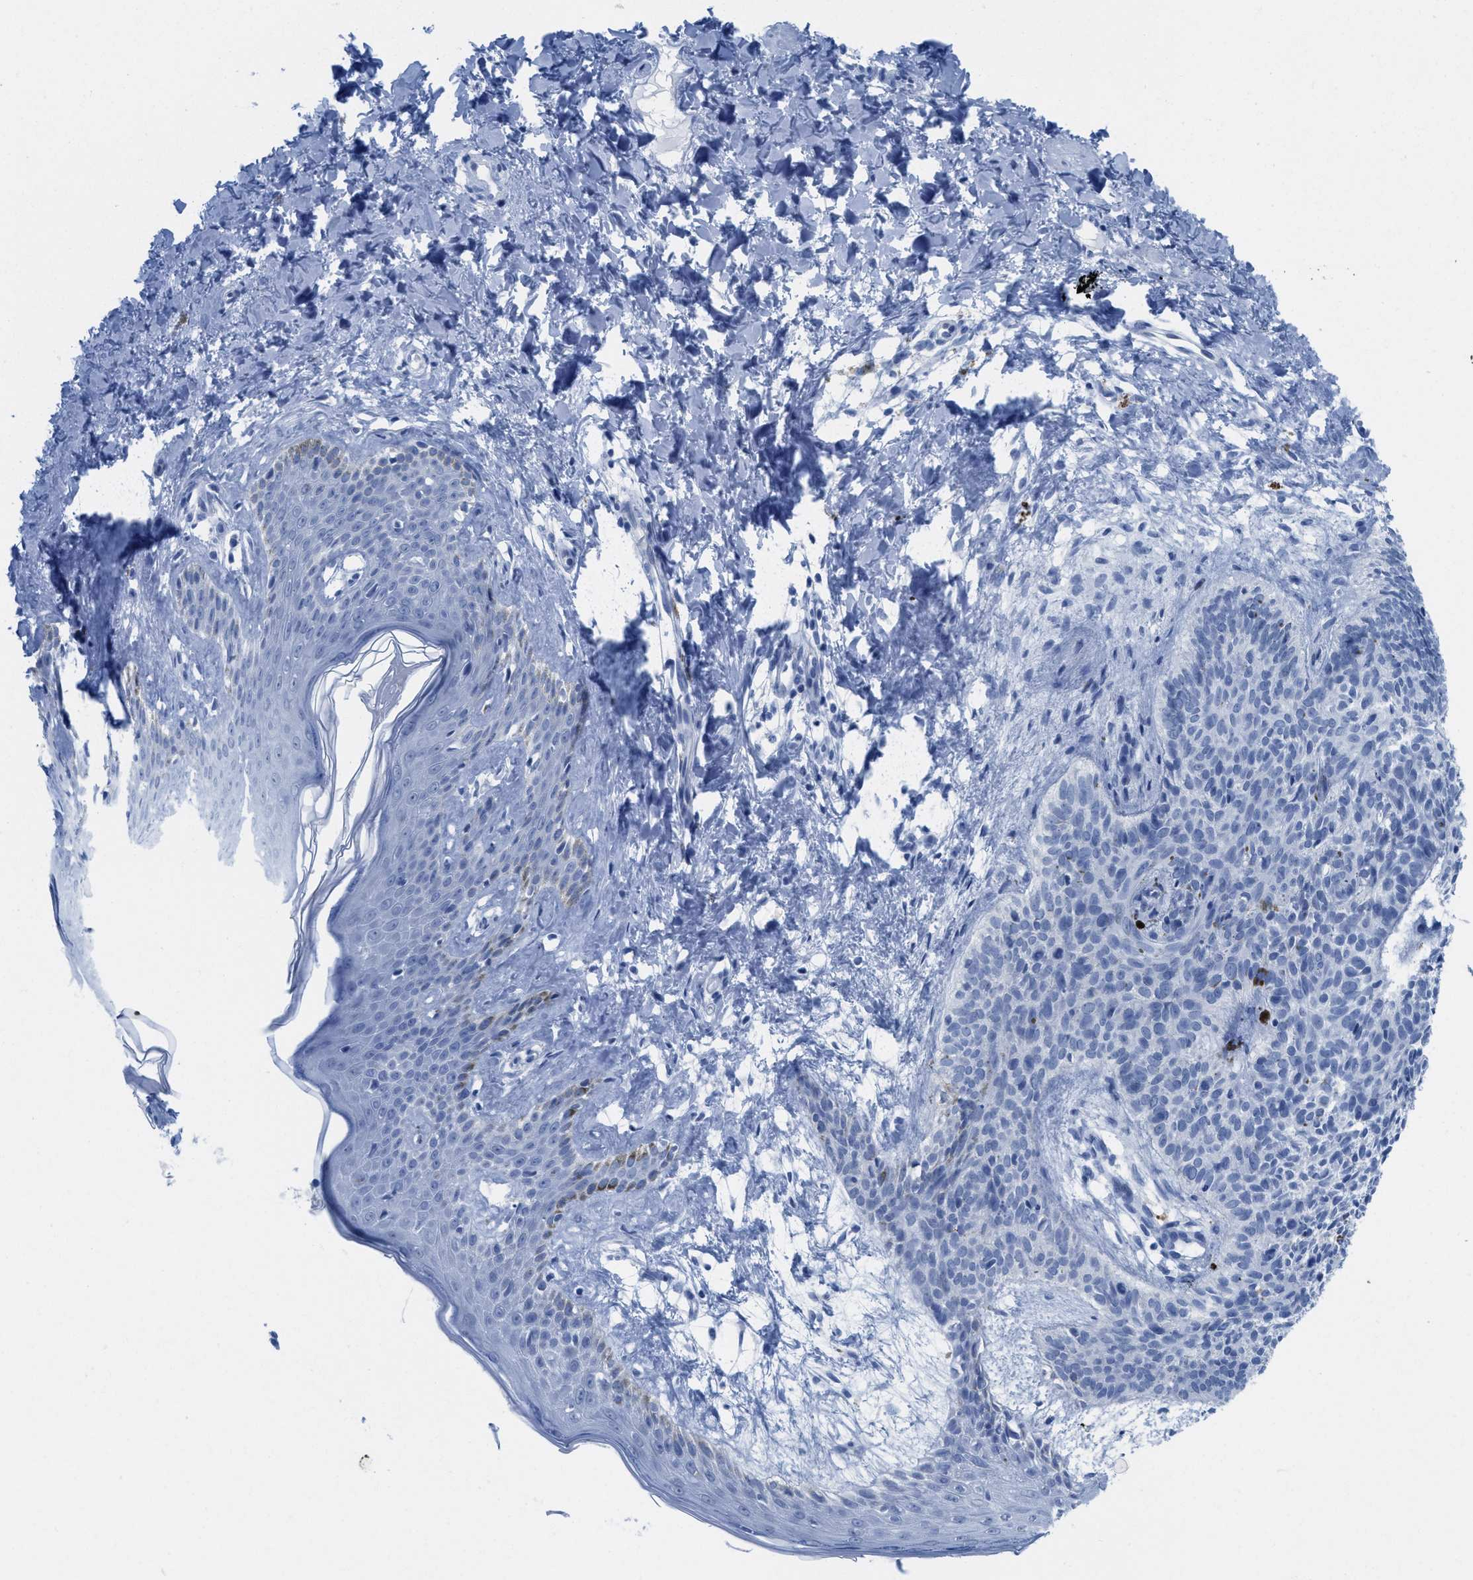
{"staining": {"intensity": "negative", "quantity": "none", "location": "none"}, "tissue": "skin cancer", "cell_type": "Tumor cells", "image_type": "cancer", "snomed": [{"axis": "morphology", "description": "Basal cell carcinoma"}, {"axis": "topography", "description": "Skin"}], "caption": "This is a micrograph of IHC staining of basal cell carcinoma (skin), which shows no positivity in tumor cells.", "gene": "WDR4", "patient": {"sex": "male", "age": 60}}